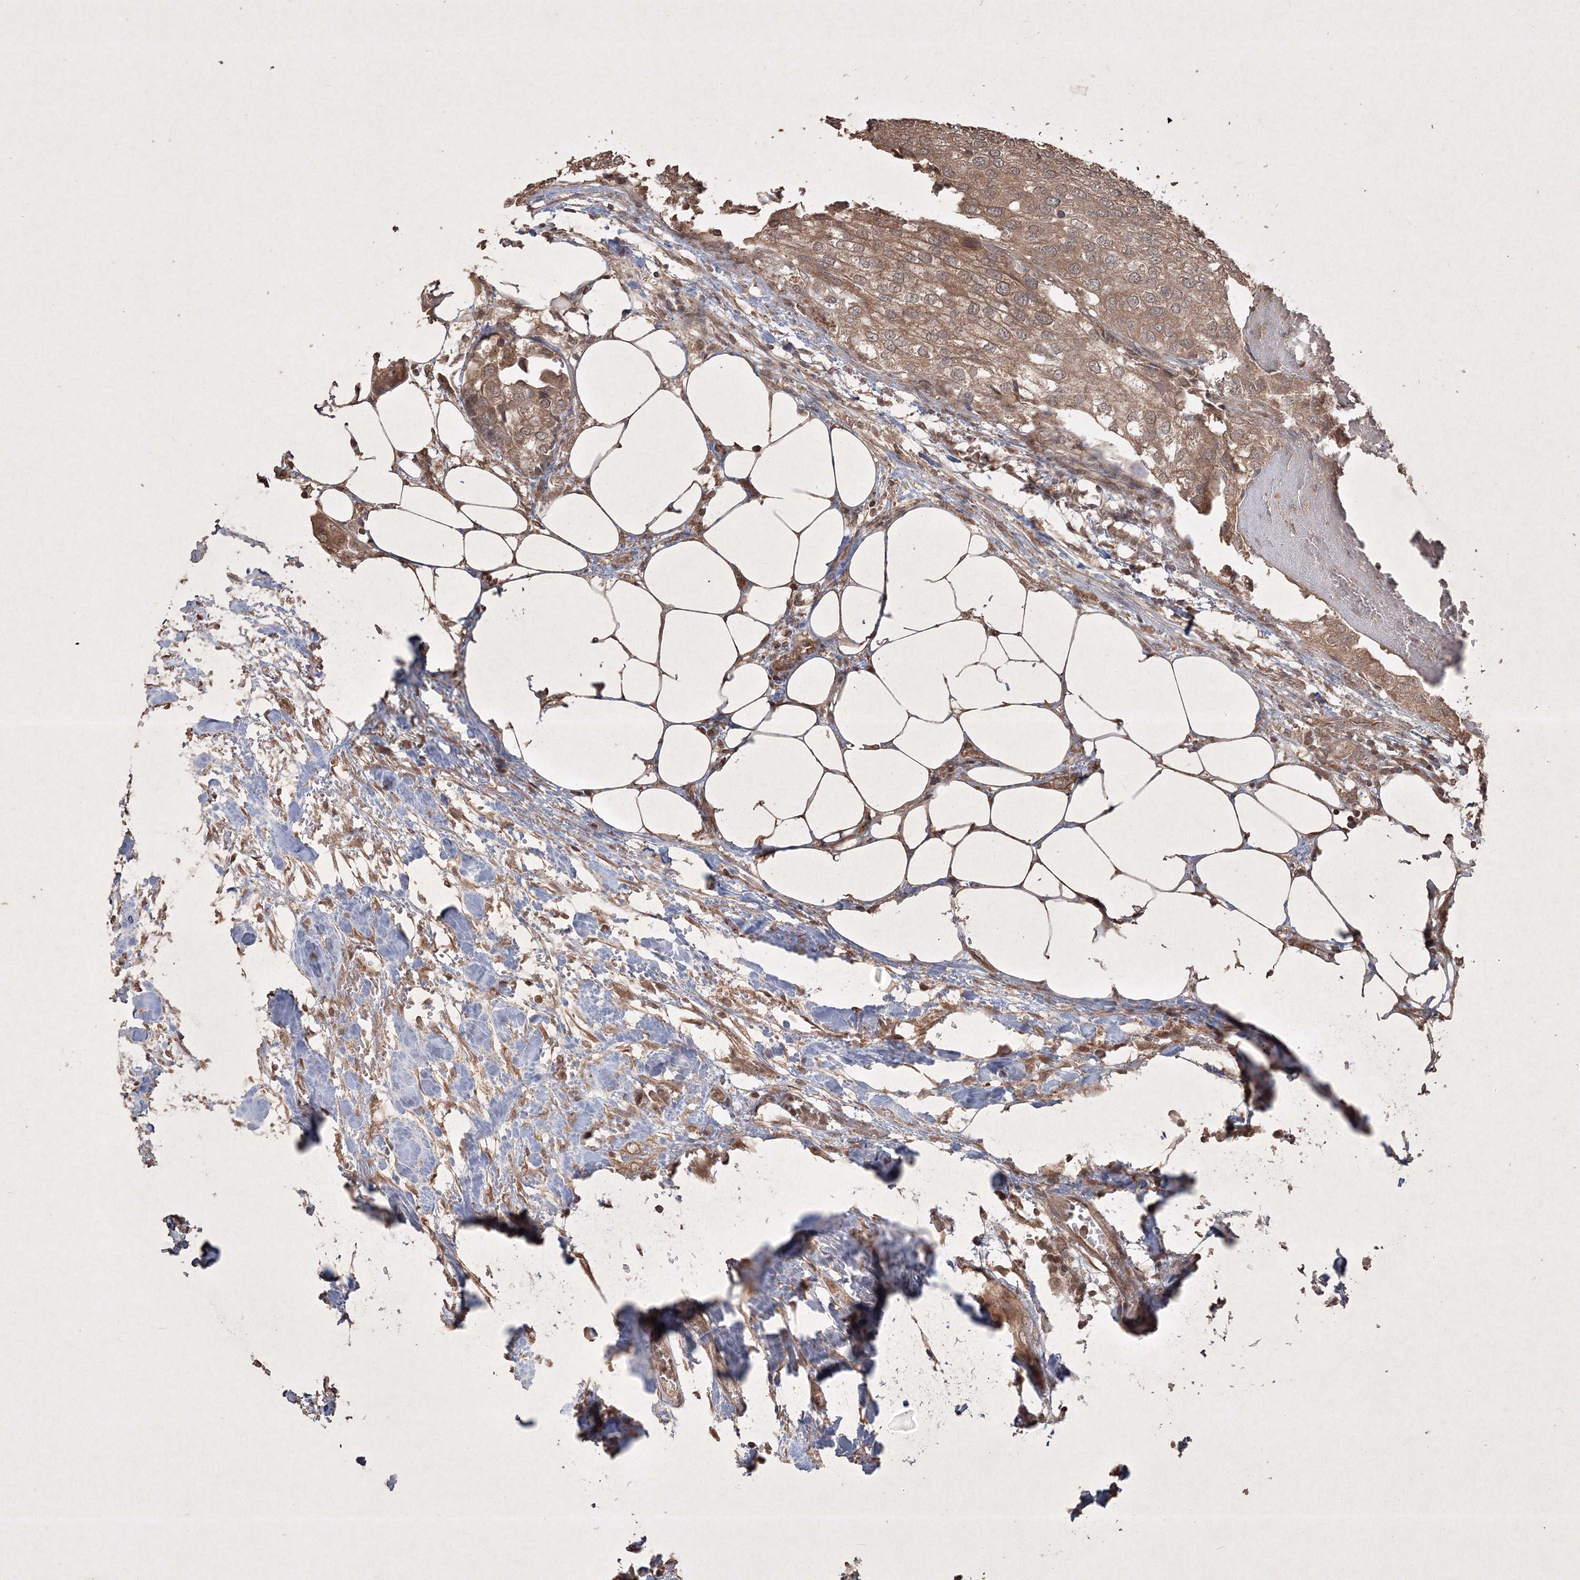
{"staining": {"intensity": "moderate", "quantity": ">75%", "location": "cytoplasmic/membranous"}, "tissue": "urothelial cancer", "cell_type": "Tumor cells", "image_type": "cancer", "snomed": [{"axis": "morphology", "description": "Urothelial carcinoma, High grade"}, {"axis": "topography", "description": "Urinary bladder"}], "caption": "A medium amount of moderate cytoplasmic/membranous staining is seen in about >75% of tumor cells in high-grade urothelial carcinoma tissue. (DAB IHC, brown staining for protein, blue staining for nuclei).", "gene": "PELI3", "patient": {"sex": "male", "age": 64}}